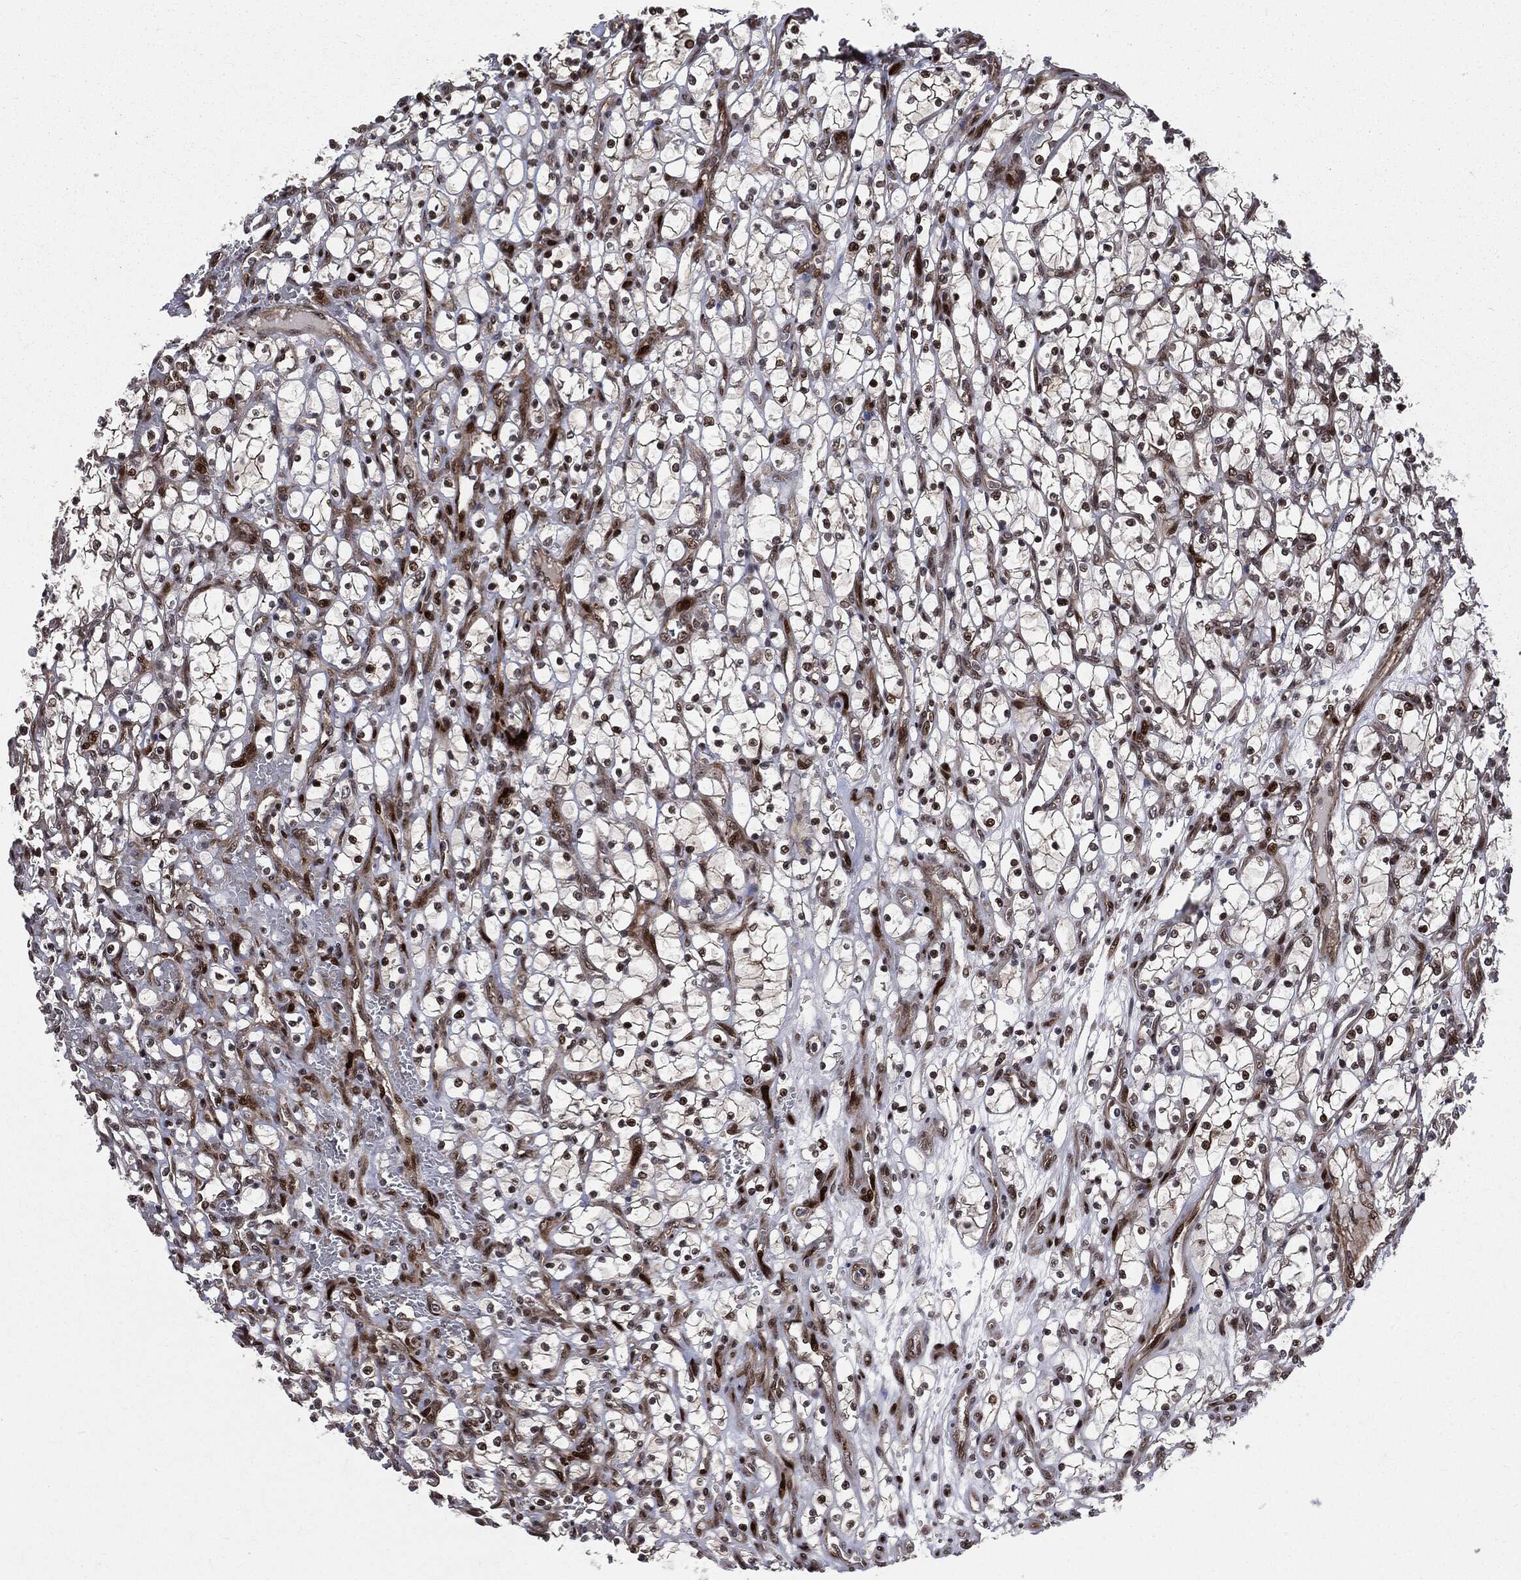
{"staining": {"intensity": "strong", "quantity": "<25%", "location": "nuclear"}, "tissue": "renal cancer", "cell_type": "Tumor cells", "image_type": "cancer", "snomed": [{"axis": "morphology", "description": "Adenocarcinoma, NOS"}, {"axis": "topography", "description": "Kidney"}], "caption": "Protein expression analysis of human renal adenocarcinoma reveals strong nuclear positivity in about <25% of tumor cells. Immunohistochemistry stains the protein of interest in brown and the nuclei are stained blue.", "gene": "SMAD4", "patient": {"sex": "female", "age": 69}}